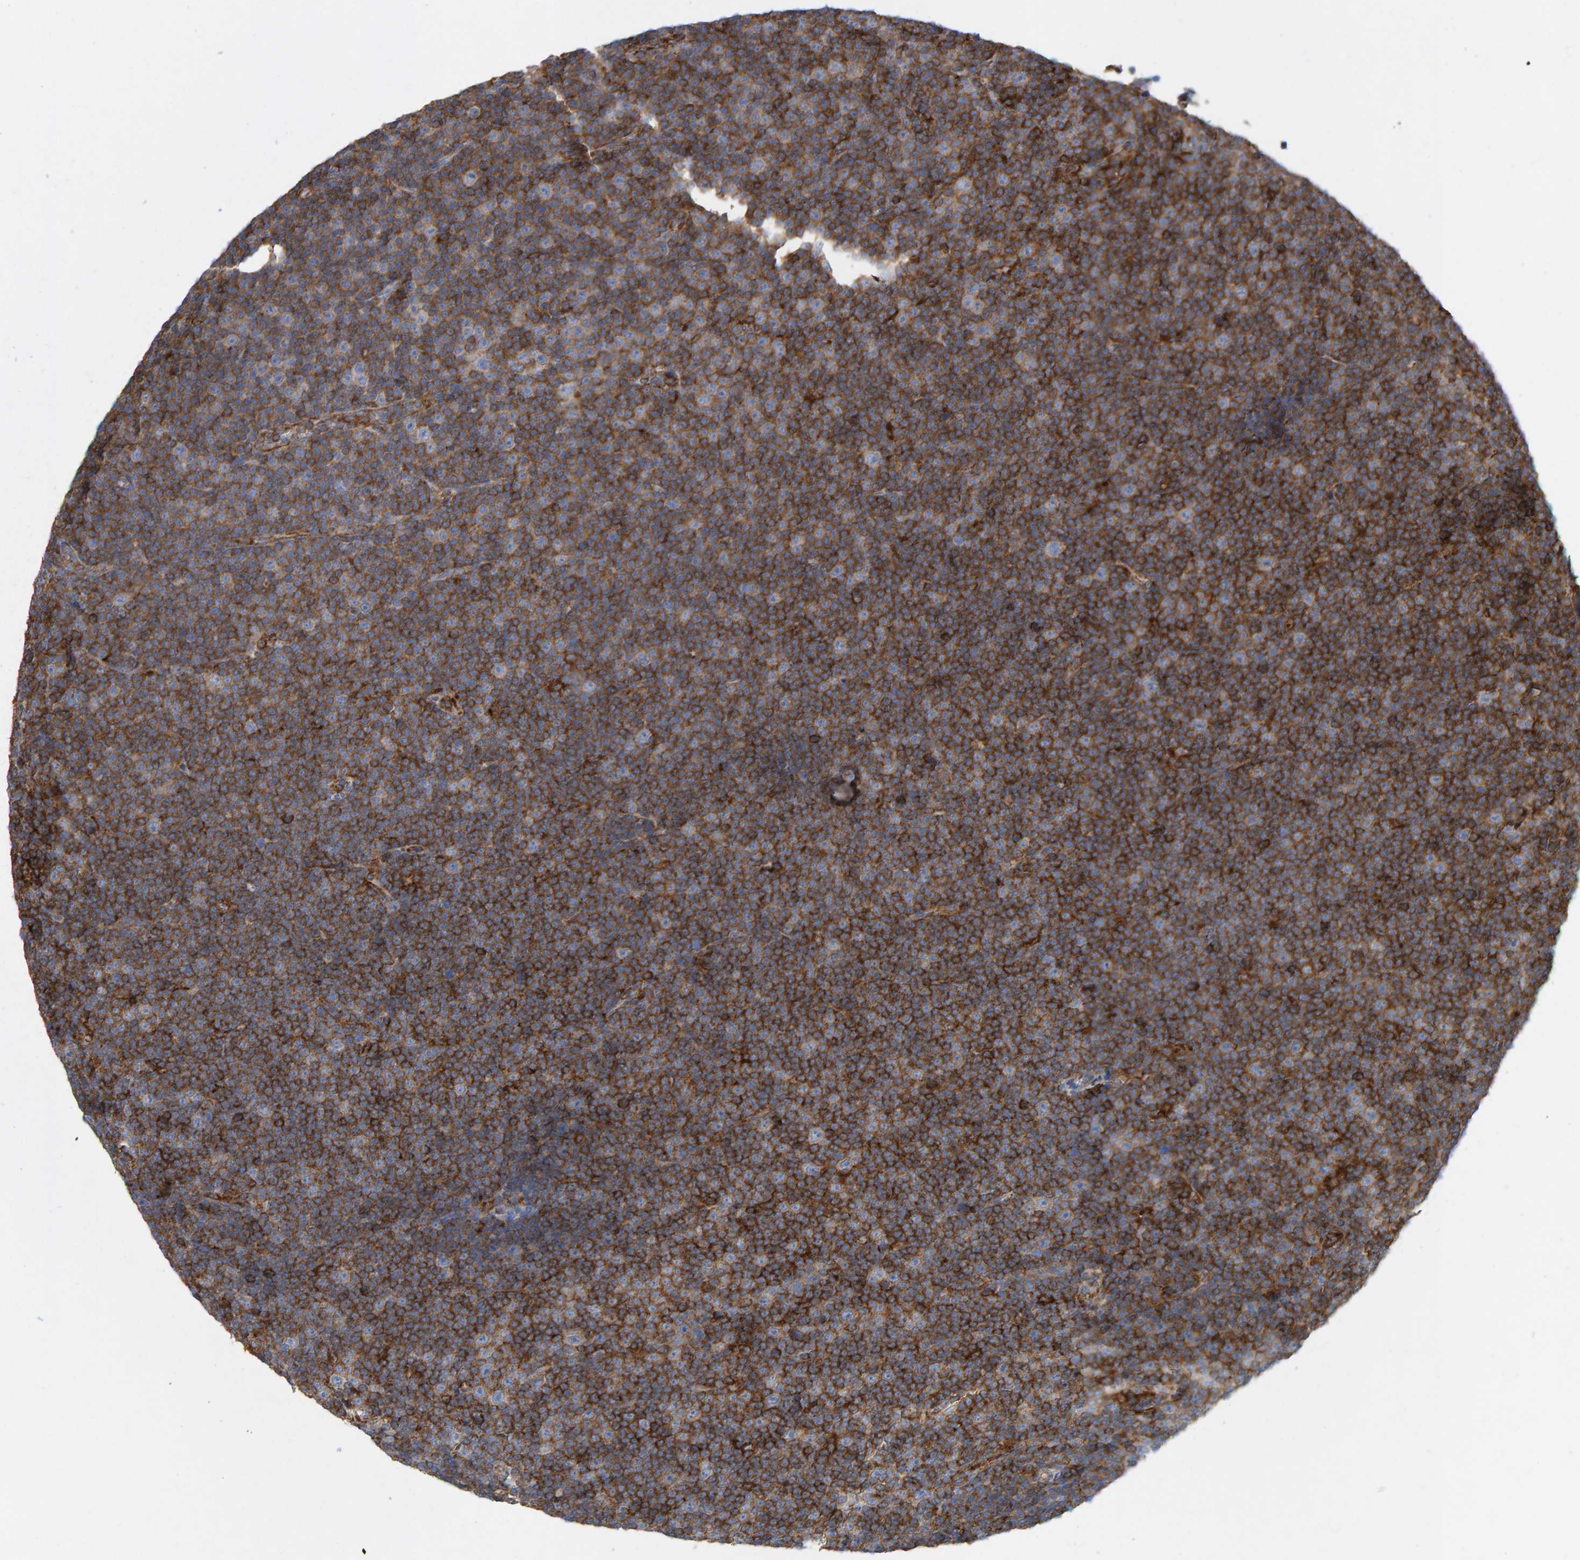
{"staining": {"intensity": "strong", "quantity": ">75%", "location": "cytoplasmic/membranous"}, "tissue": "lymphoma", "cell_type": "Tumor cells", "image_type": "cancer", "snomed": [{"axis": "morphology", "description": "Malignant lymphoma, non-Hodgkin's type, Low grade"}, {"axis": "topography", "description": "Lymph node"}], "caption": "Malignant lymphoma, non-Hodgkin's type (low-grade) stained with a protein marker demonstrates strong staining in tumor cells.", "gene": "MVP", "patient": {"sex": "female", "age": 67}}